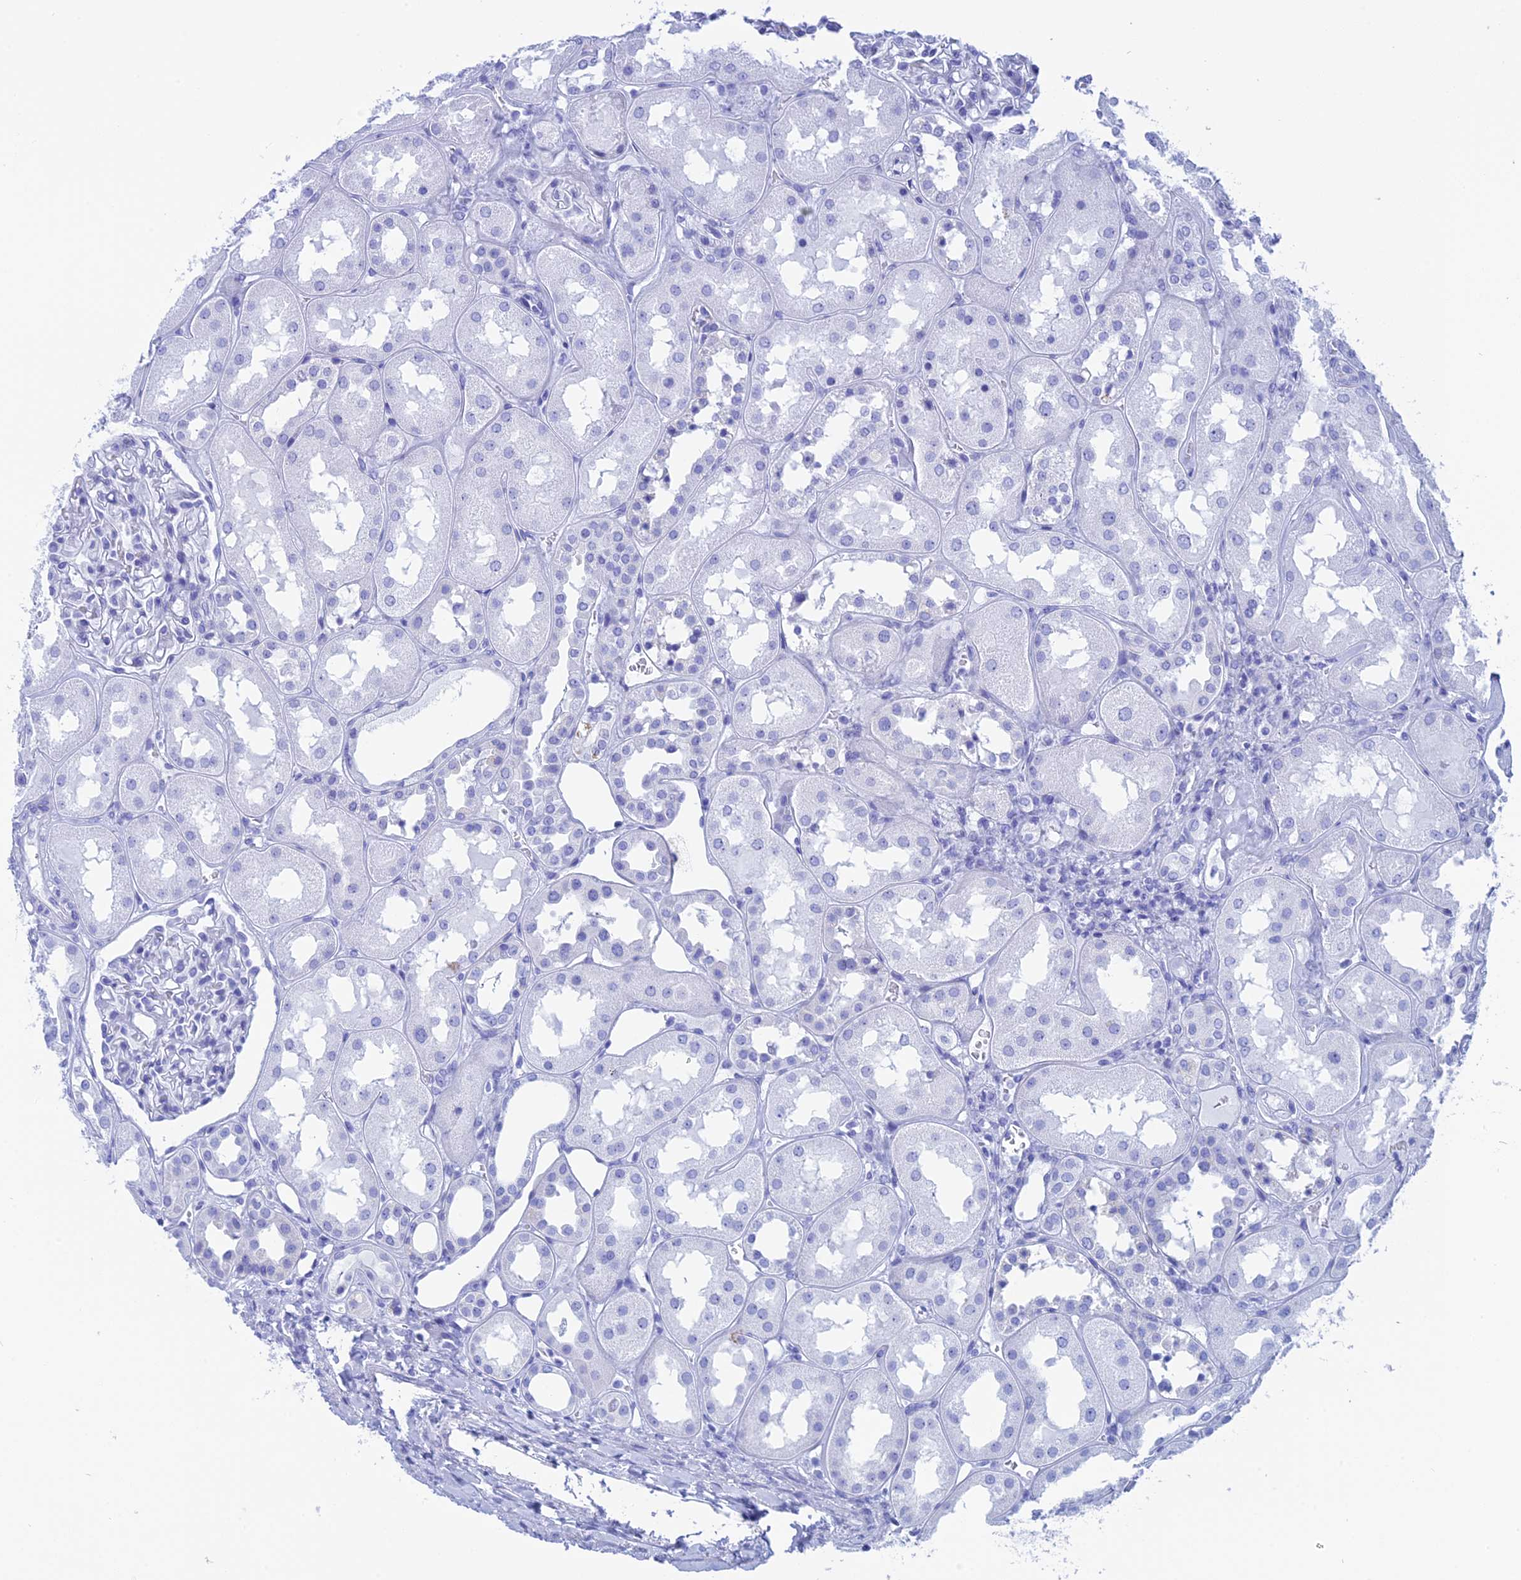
{"staining": {"intensity": "negative", "quantity": "none", "location": "none"}, "tissue": "kidney", "cell_type": "Cells in glomeruli", "image_type": "normal", "snomed": [{"axis": "morphology", "description": "Normal tissue, NOS"}, {"axis": "topography", "description": "Kidney"}], "caption": "Immunohistochemical staining of unremarkable human kidney reveals no significant positivity in cells in glomeruli.", "gene": "TEX101", "patient": {"sex": "male", "age": 70}}